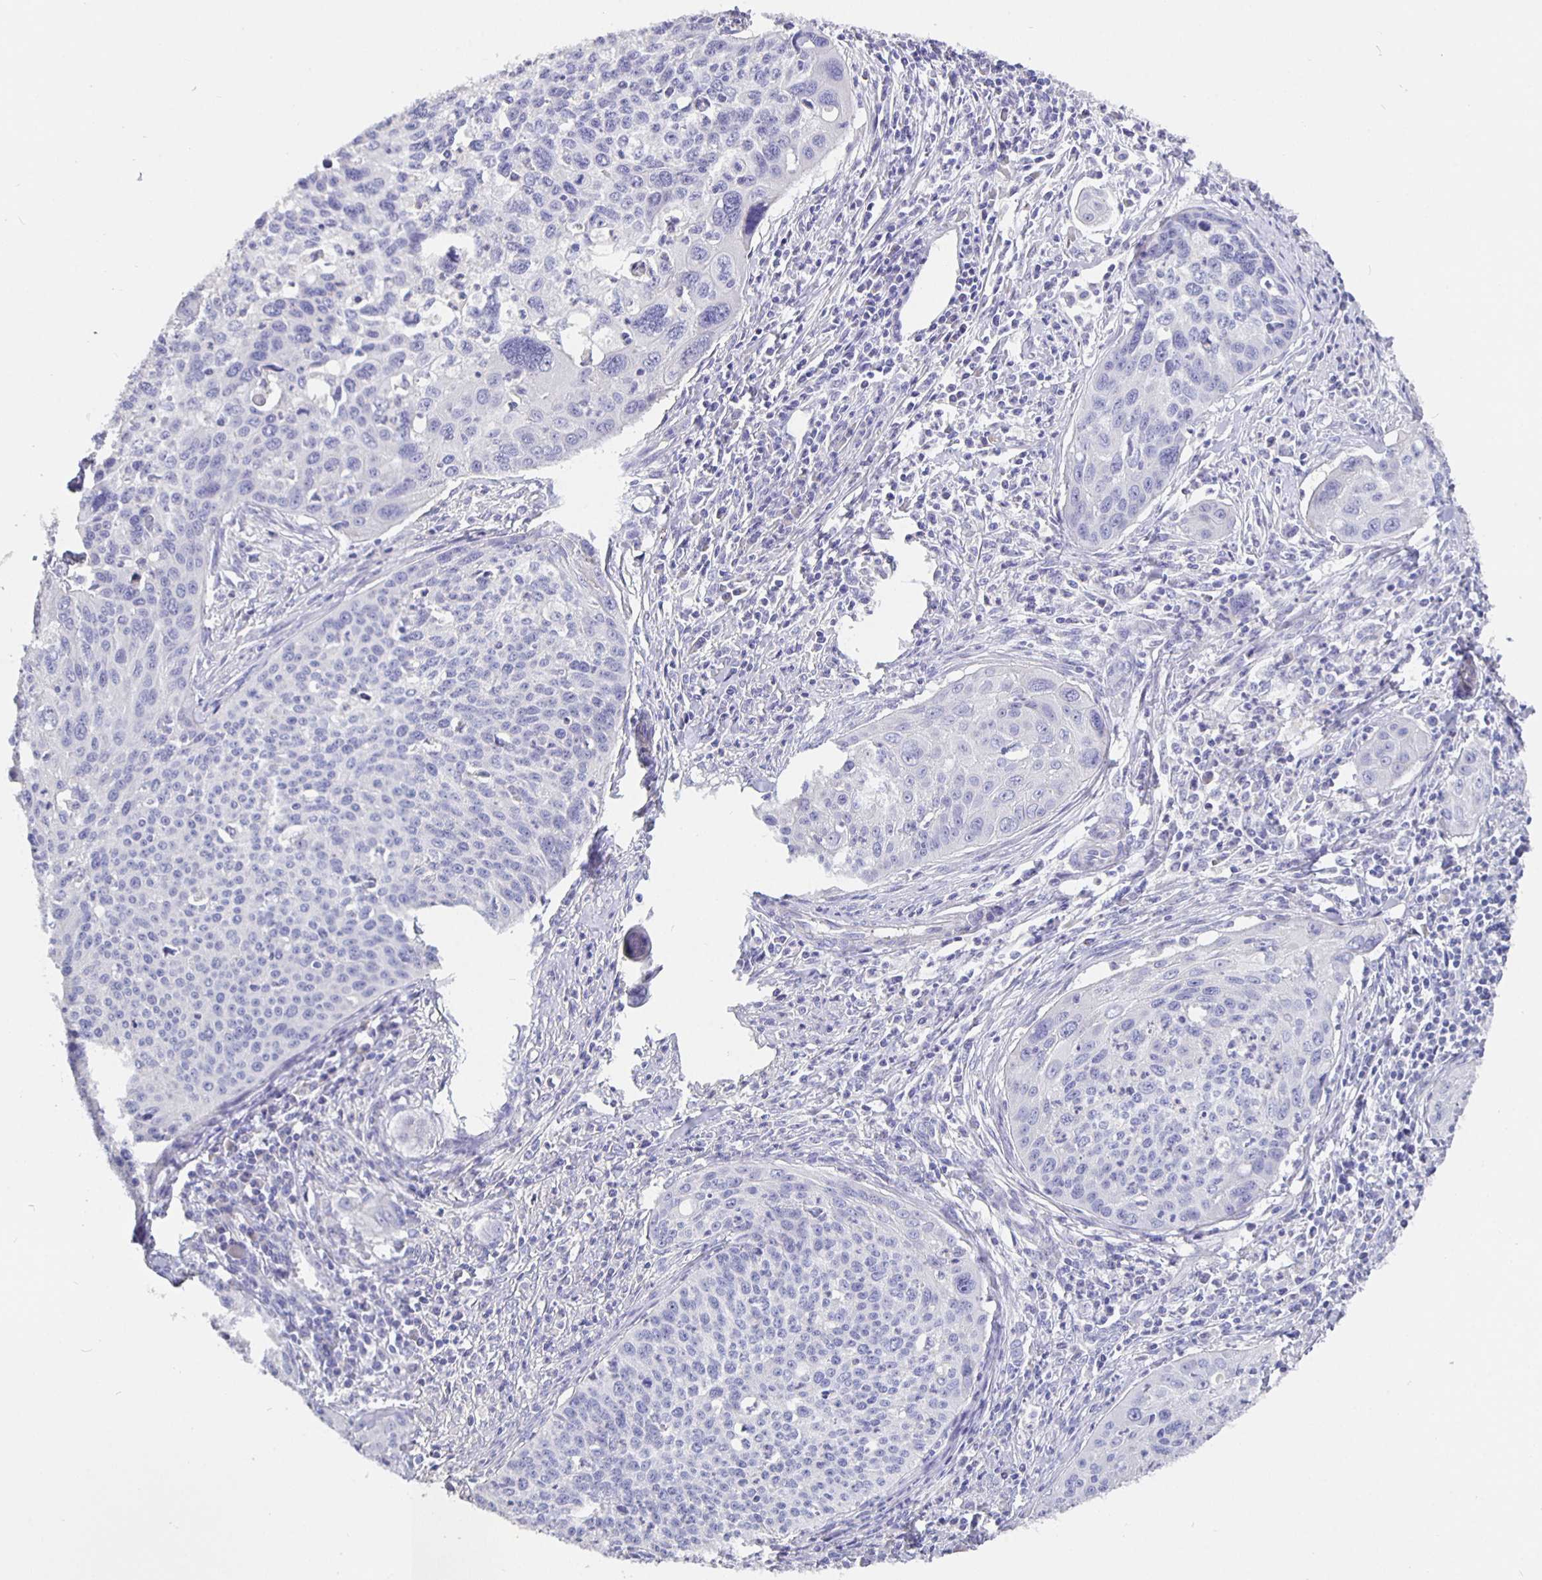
{"staining": {"intensity": "negative", "quantity": "none", "location": "none"}, "tissue": "cervical cancer", "cell_type": "Tumor cells", "image_type": "cancer", "snomed": [{"axis": "morphology", "description": "Squamous cell carcinoma, NOS"}, {"axis": "topography", "description": "Cervix"}], "caption": "There is no significant positivity in tumor cells of cervical squamous cell carcinoma.", "gene": "CFAP74", "patient": {"sex": "female", "age": 31}}